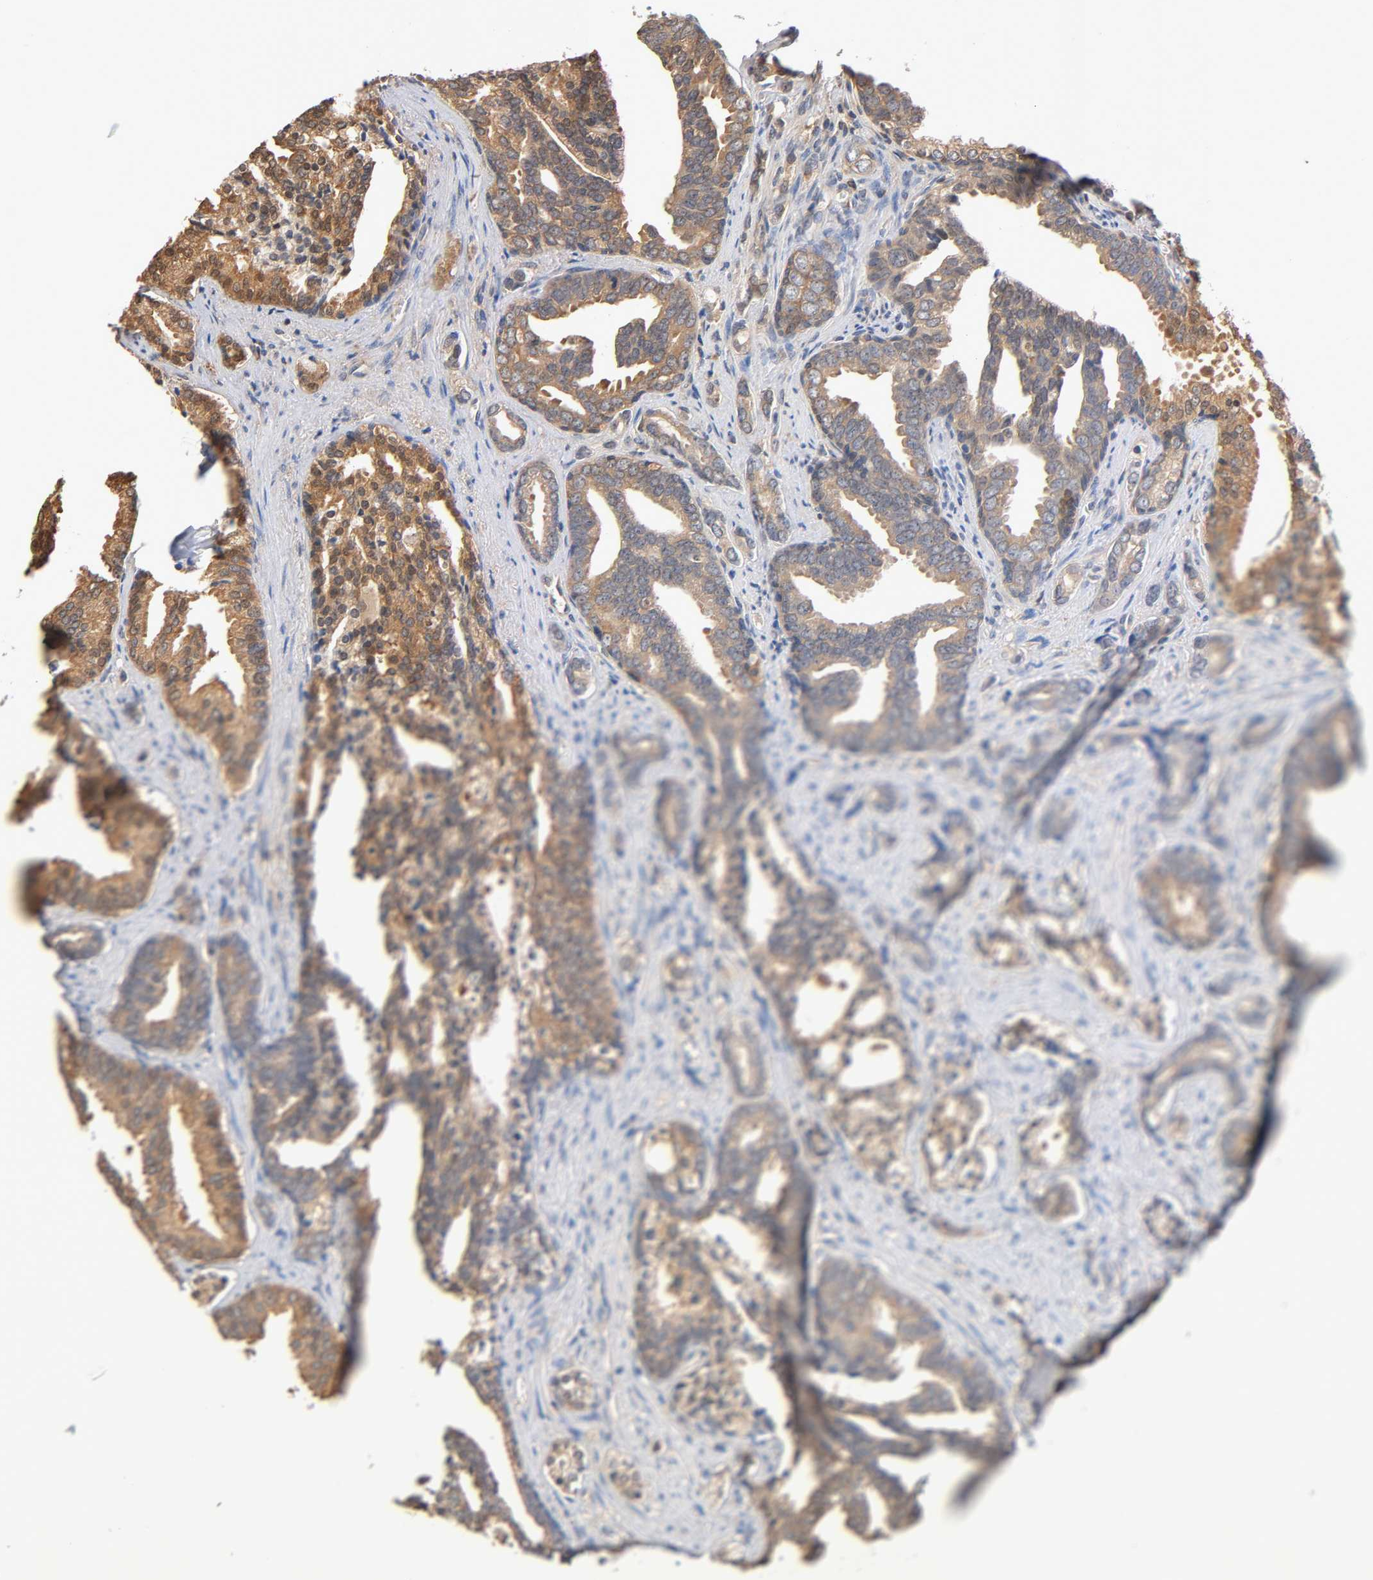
{"staining": {"intensity": "moderate", "quantity": ">75%", "location": "cytoplasmic/membranous"}, "tissue": "prostate cancer", "cell_type": "Tumor cells", "image_type": "cancer", "snomed": [{"axis": "morphology", "description": "Adenocarcinoma, High grade"}, {"axis": "topography", "description": "Prostate"}], "caption": "Immunohistochemical staining of human adenocarcinoma (high-grade) (prostate) displays medium levels of moderate cytoplasmic/membranous positivity in approximately >75% of tumor cells. The staining is performed using DAB (3,3'-diaminobenzidine) brown chromogen to label protein expression. The nuclei are counter-stained blue using hematoxylin.", "gene": "ALDOA", "patient": {"sex": "male", "age": 67}}